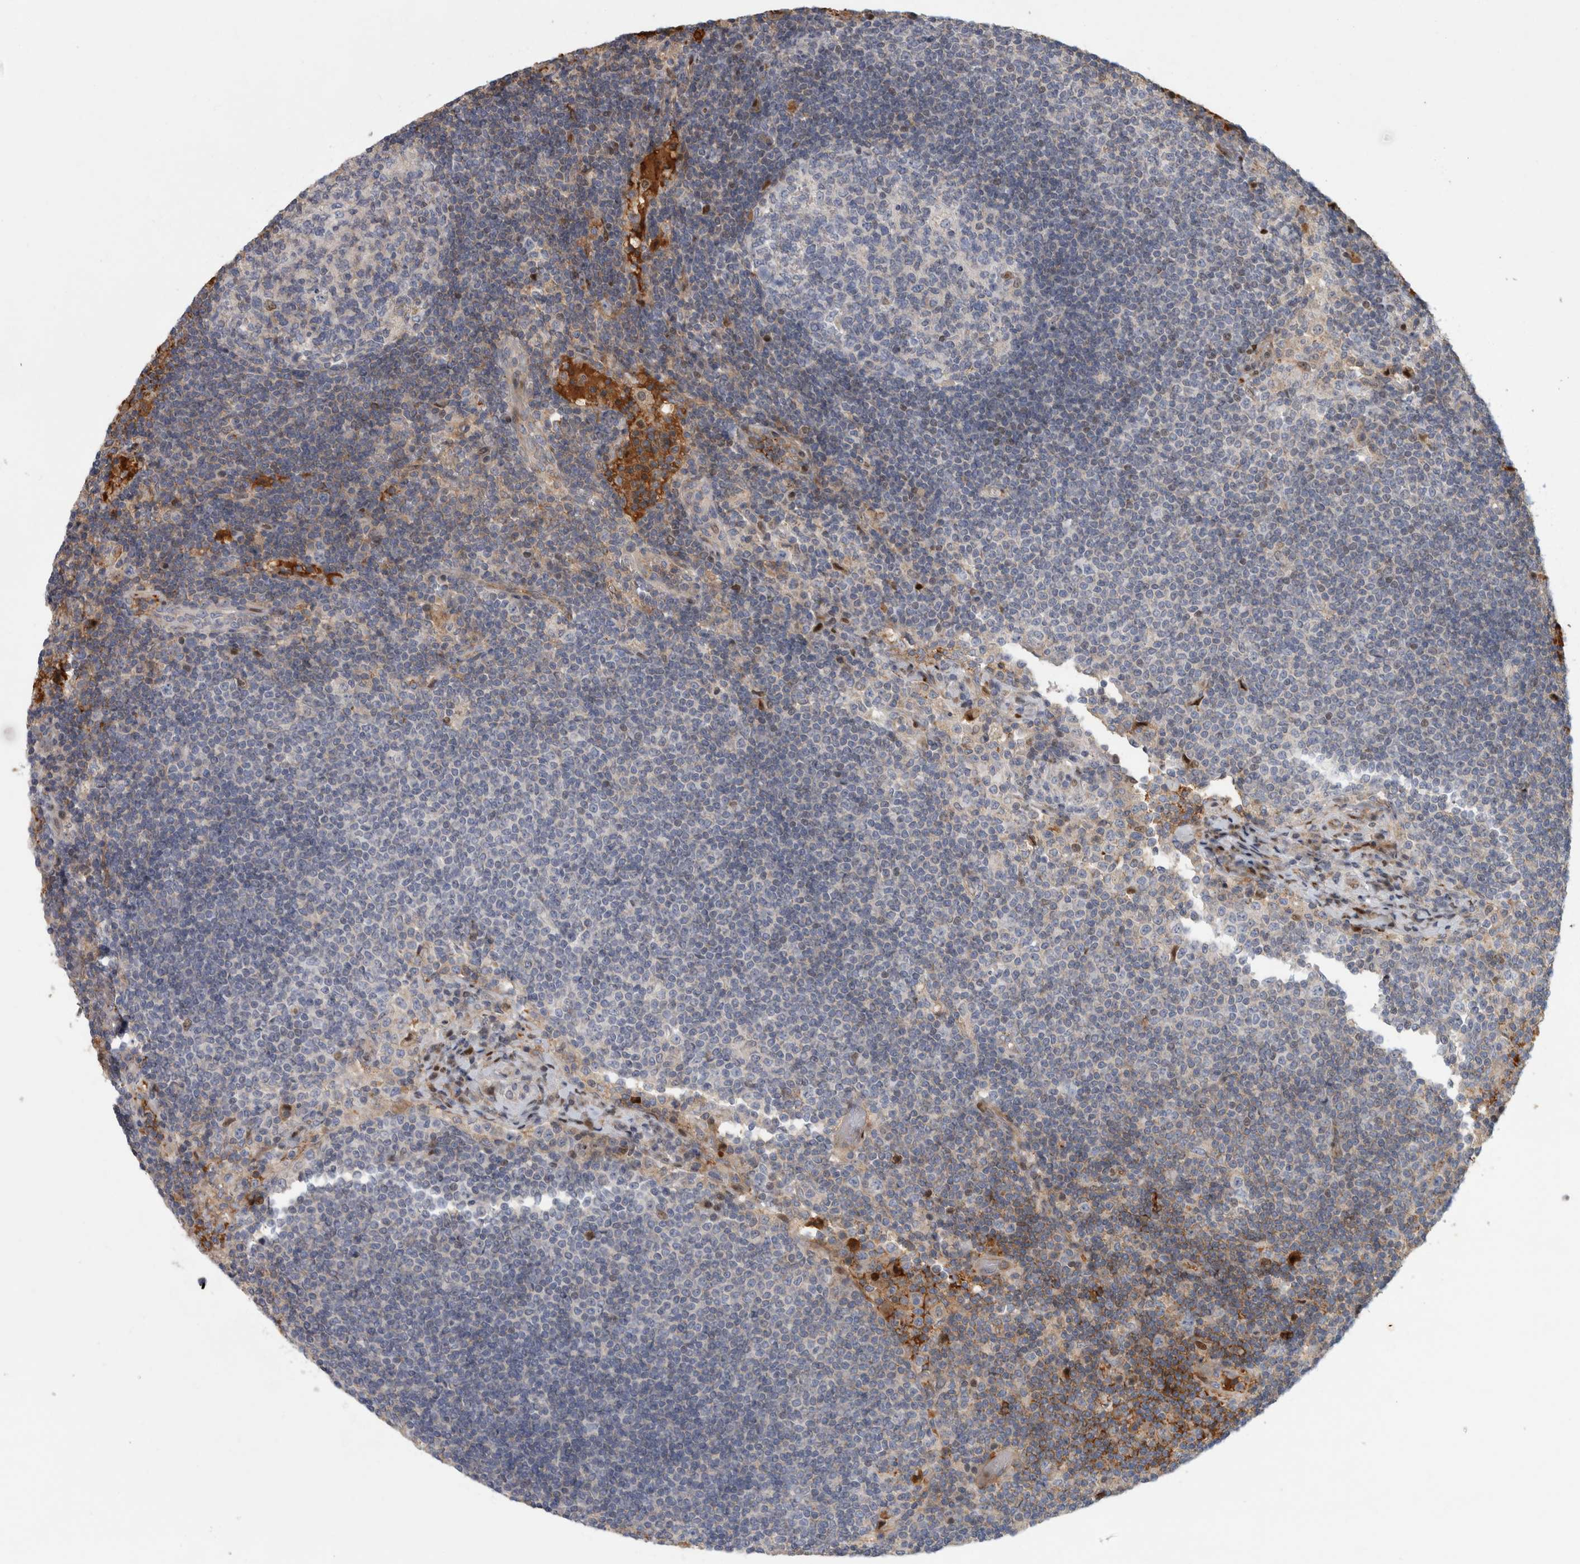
{"staining": {"intensity": "negative", "quantity": "none", "location": "none"}, "tissue": "lymph node", "cell_type": "Germinal center cells", "image_type": "normal", "snomed": [{"axis": "morphology", "description": "Normal tissue, NOS"}, {"axis": "topography", "description": "Lymph node"}], "caption": "Unremarkable lymph node was stained to show a protein in brown. There is no significant expression in germinal center cells.", "gene": "RBM48", "patient": {"sex": "female", "age": 53}}